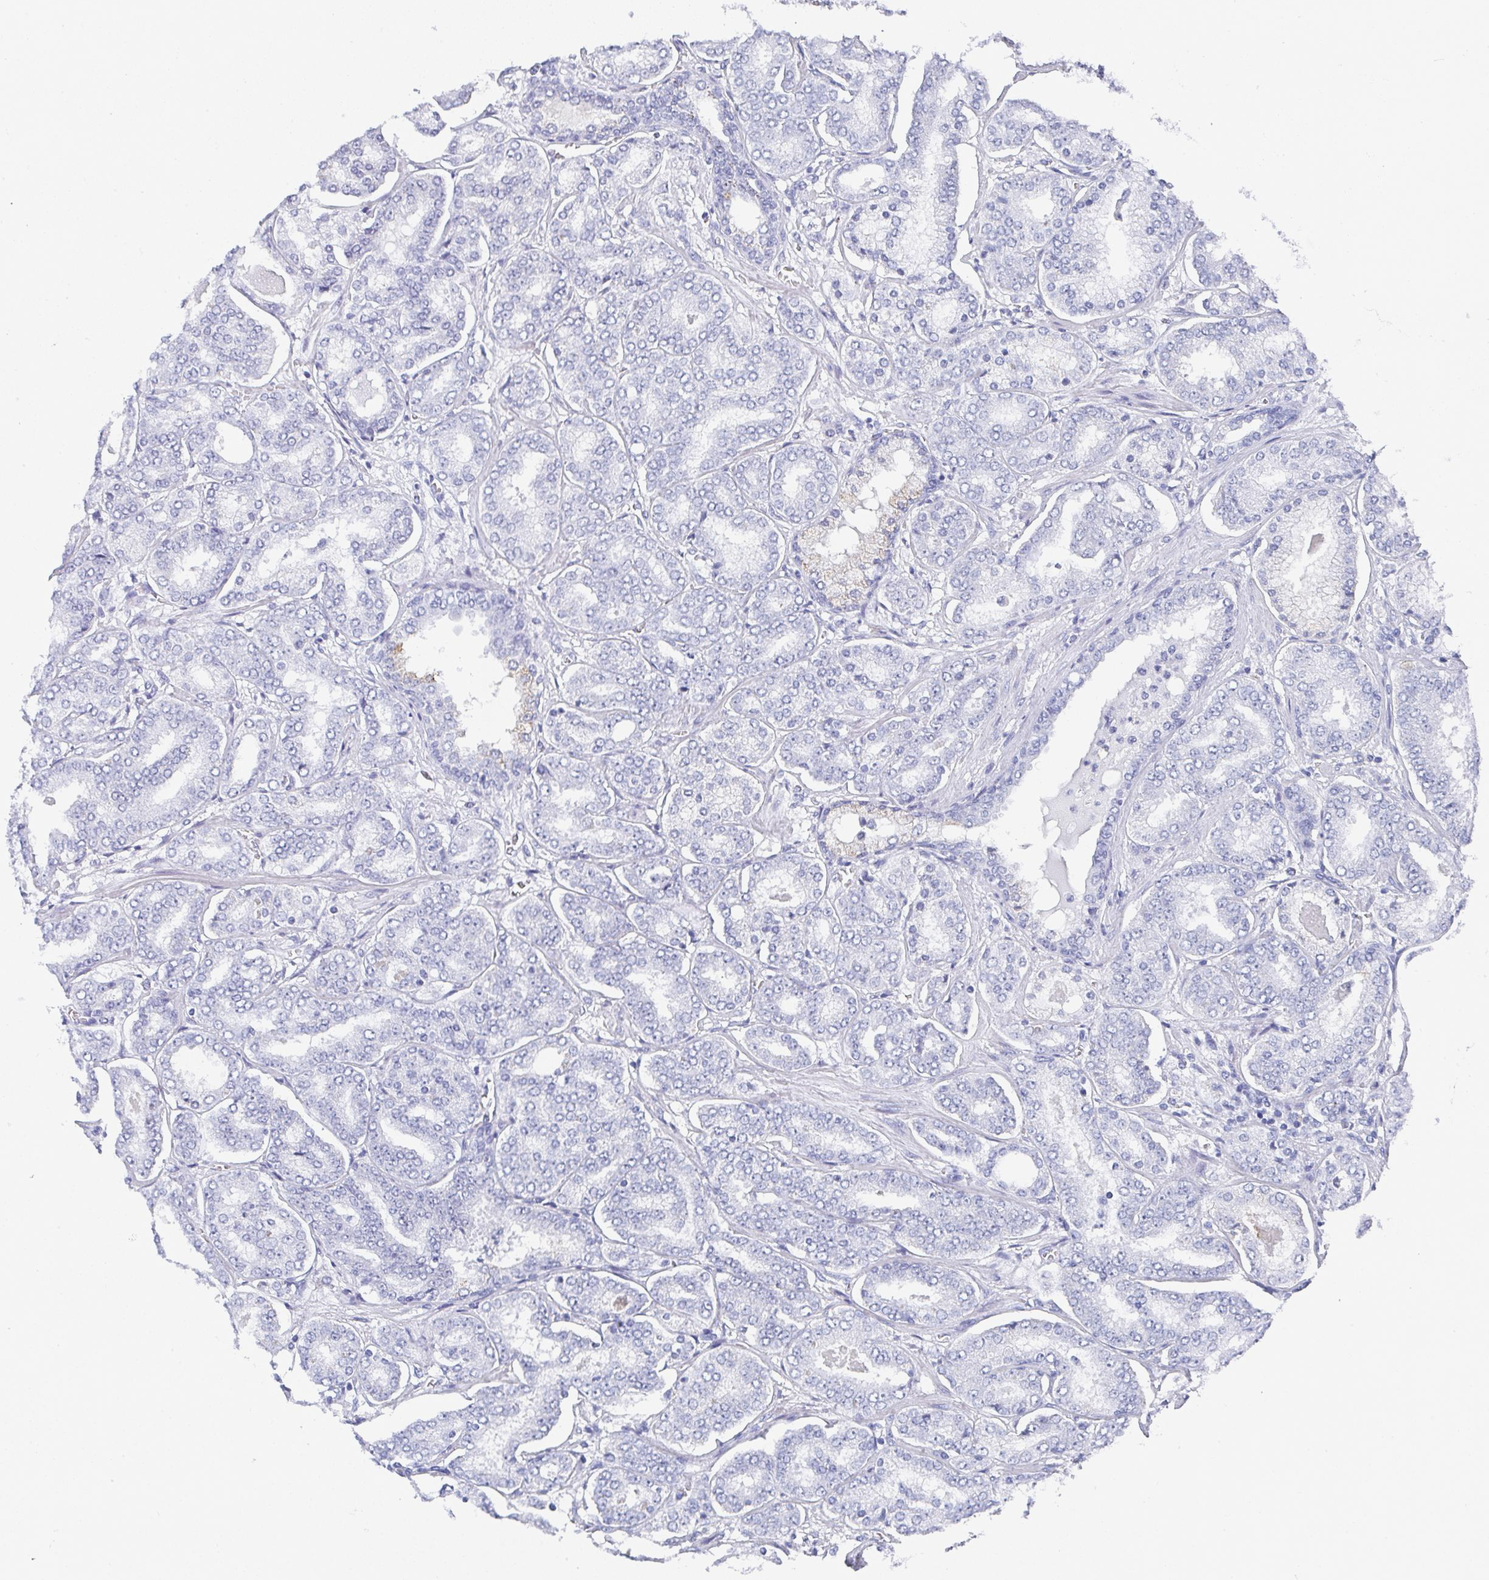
{"staining": {"intensity": "negative", "quantity": "none", "location": "none"}, "tissue": "prostate cancer", "cell_type": "Tumor cells", "image_type": "cancer", "snomed": [{"axis": "morphology", "description": "Adenocarcinoma, High grade"}, {"axis": "topography", "description": "Prostate"}], "caption": "DAB (3,3'-diaminobenzidine) immunohistochemical staining of human prostate high-grade adenocarcinoma exhibits no significant staining in tumor cells.", "gene": "TNFRSF8", "patient": {"sex": "male", "age": 72}}